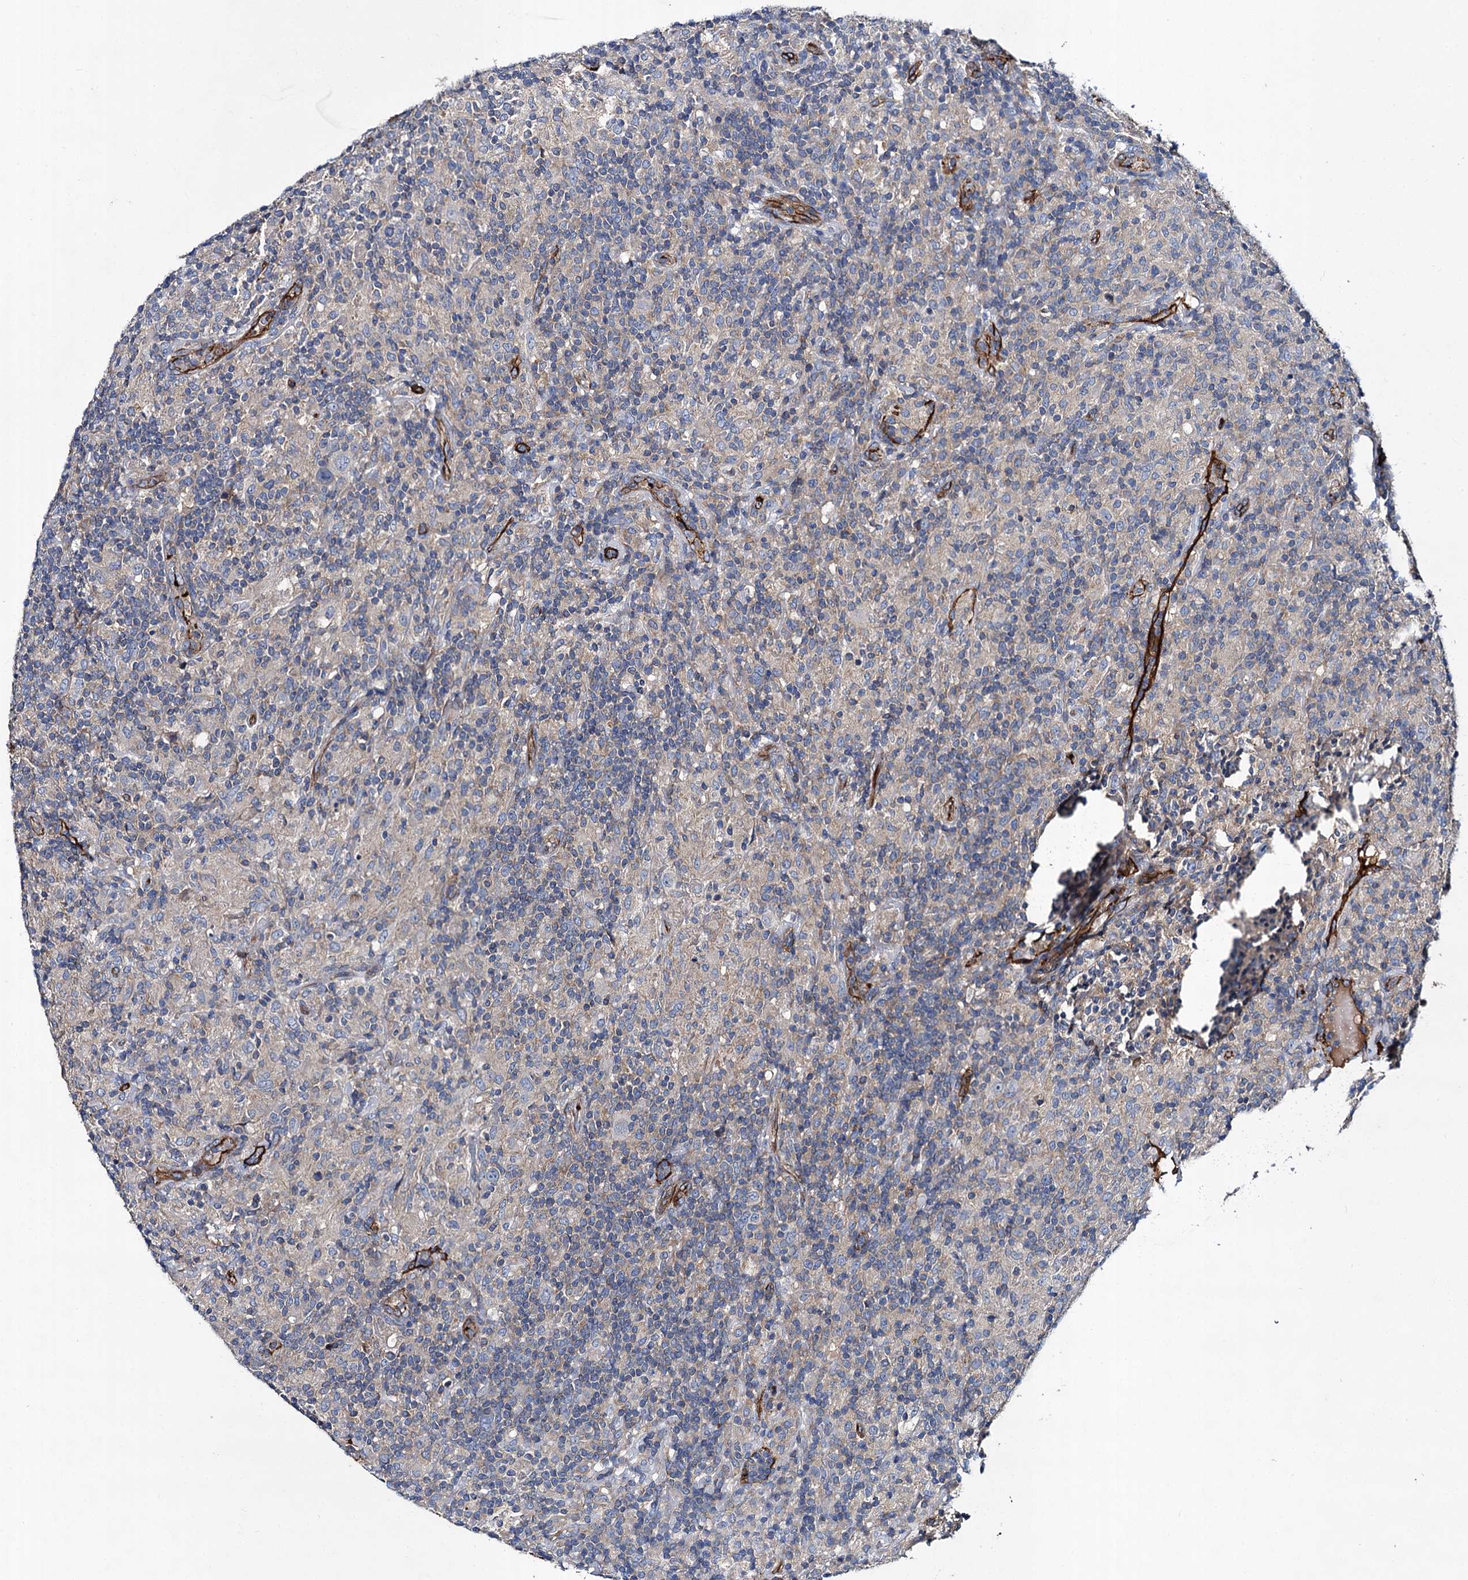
{"staining": {"intensity": "negative", "quantity": "none", "location": "none"}, "tissue": "lymphoma", "cell_type": "Tumor cells", "image_type": "cancer", "snomed": [{"axis": "morphology", "description": "Hodgkin's disease, NOS"}, {"axis": "topography", "description": "Lymph node"}], "caption": "The photomicrograph demonstrates no staining of tumor cells in lymphoma.", "gene": "CACNA1C", "patient": {"sex": "male", "age": 70}}